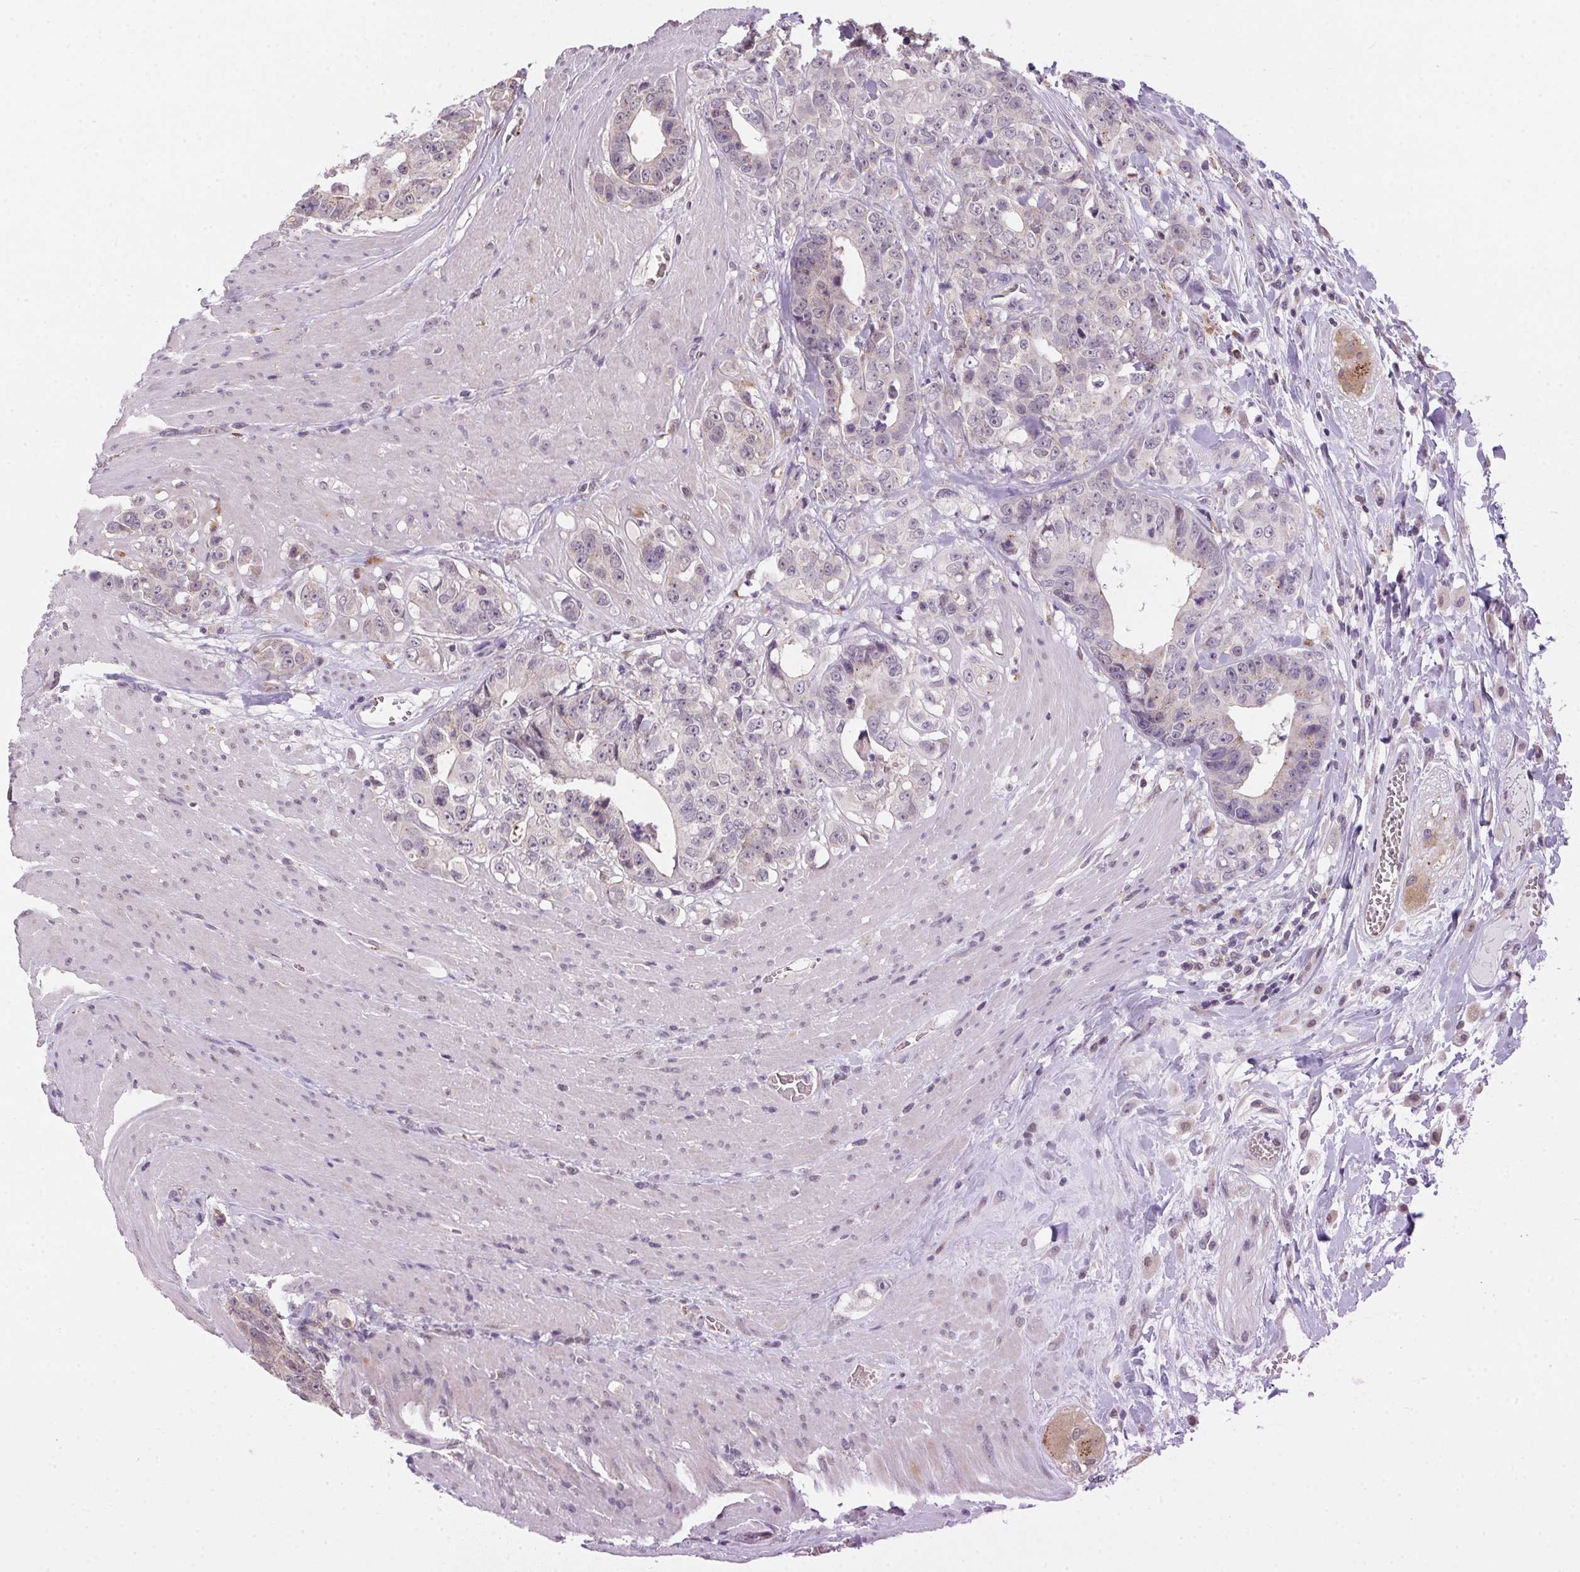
{"staining": {"intensity": "negative", "quantity": "none", "location": "none"}, "tissue": "colorectal cancer", "cell_type": "Tumor cells", "image_type": "cancer", "snomed": [{"axis": "morphology", "description": "Adenocarcinoma, NOS"}, {"axis": "topography", "description": "Rectum"}], "caption": "IHC of colorectal cancer (adenocarcinoma) shows no expression in tumor cells.", "gene": "METTL13", "patient": {"sex": "female", "age": 62}}